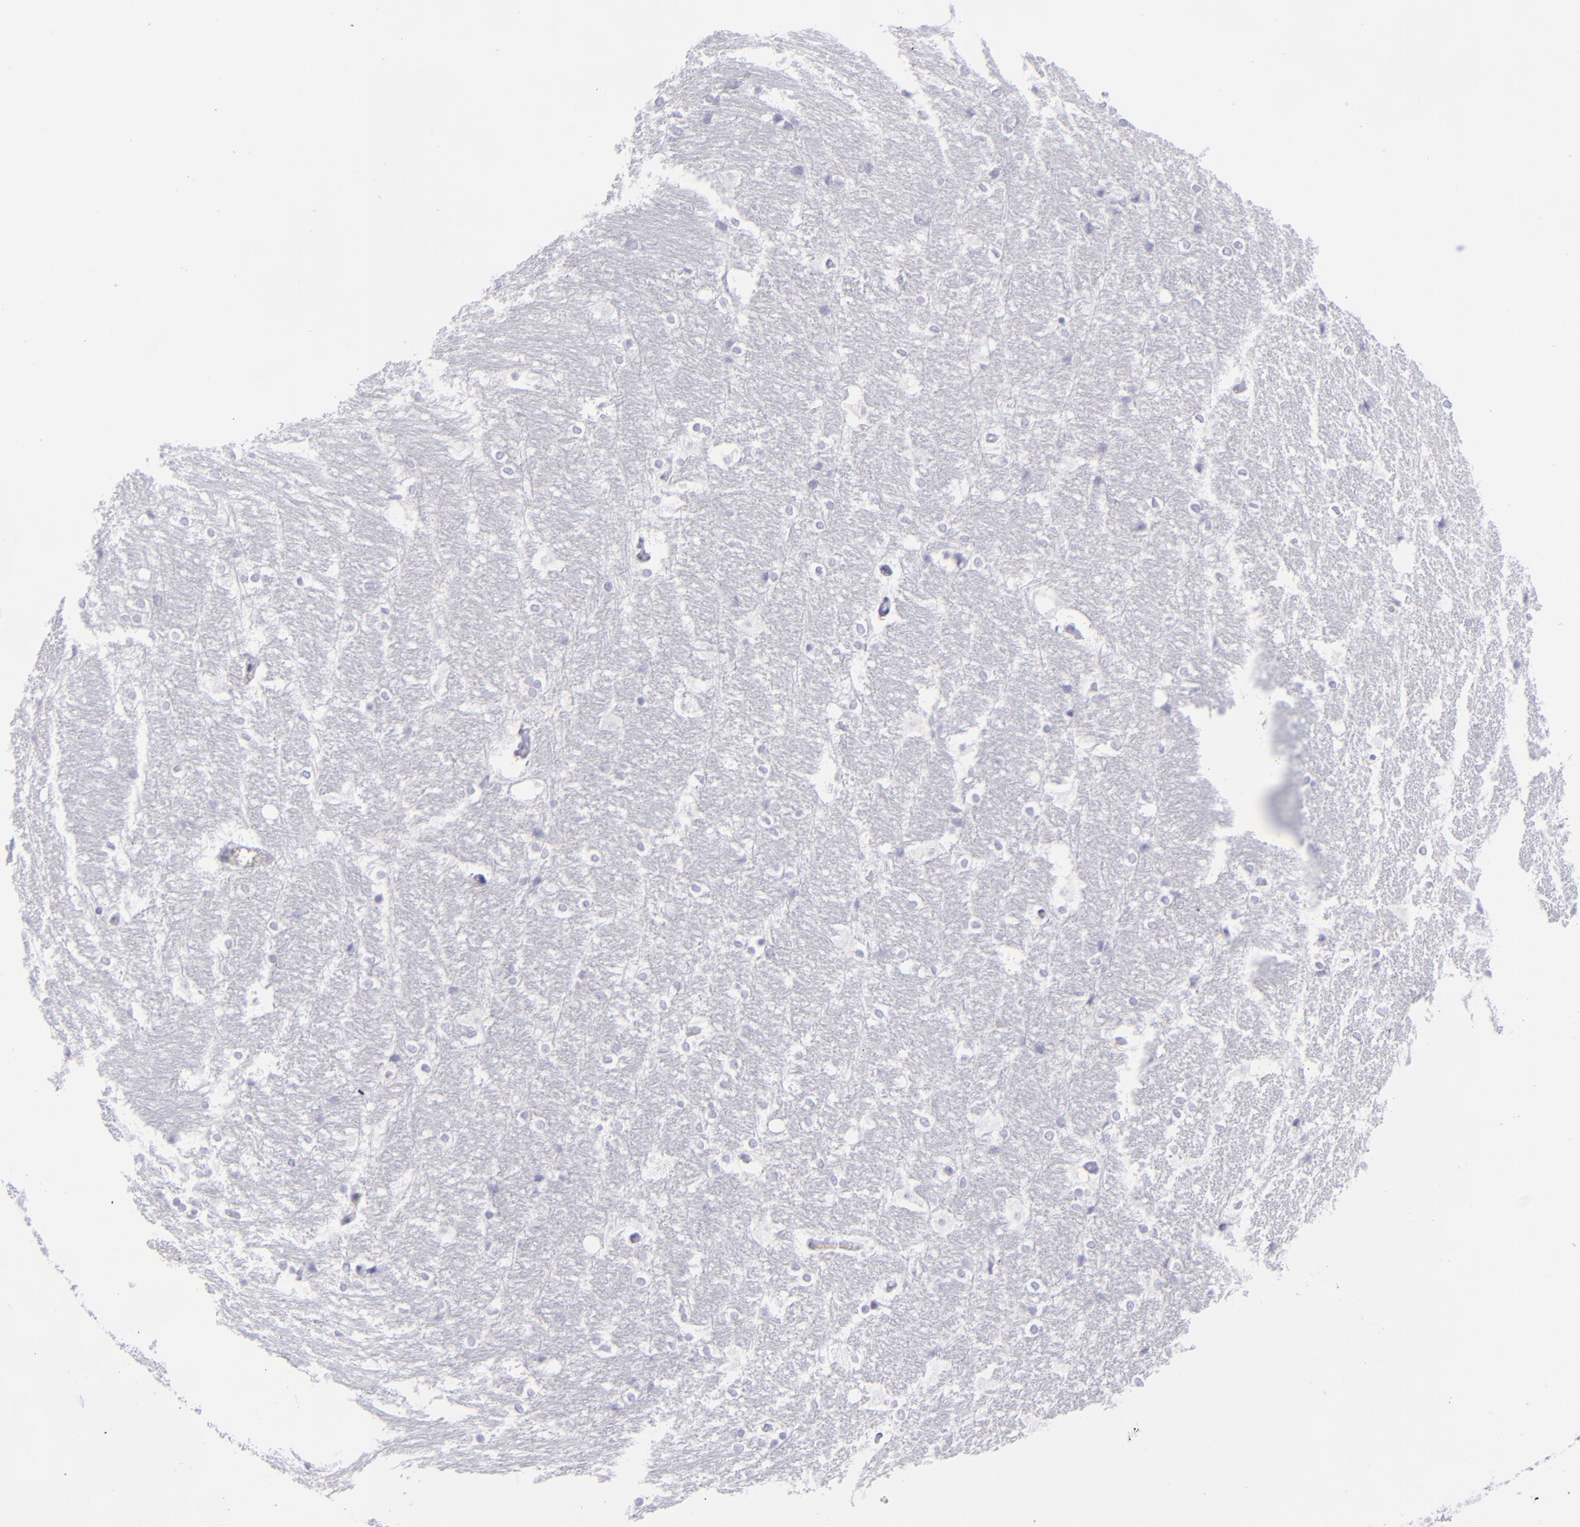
{"staining": {"intensity": "negative", "quantity": "none", "location": "none"}, "tissue": "hippocampus", "cell_type": "Glial cells", "image_type": "normal", "snomed": [{"axis": "morphology", "description": "Normal tissue, NOS"}, {"axis": "topography", "description": "Hippocampus"}], "caption": "Histopathology image shows no protein staining in glial cells of unremarkable hippocampus. The staining is performed using DAB (3,3'-diaminobenzidine) brown chromogen with nuclei counter-stained in using hematoxylin.", "gene": "SELPLG", "patient": {"sex": "female", "age": 19}}